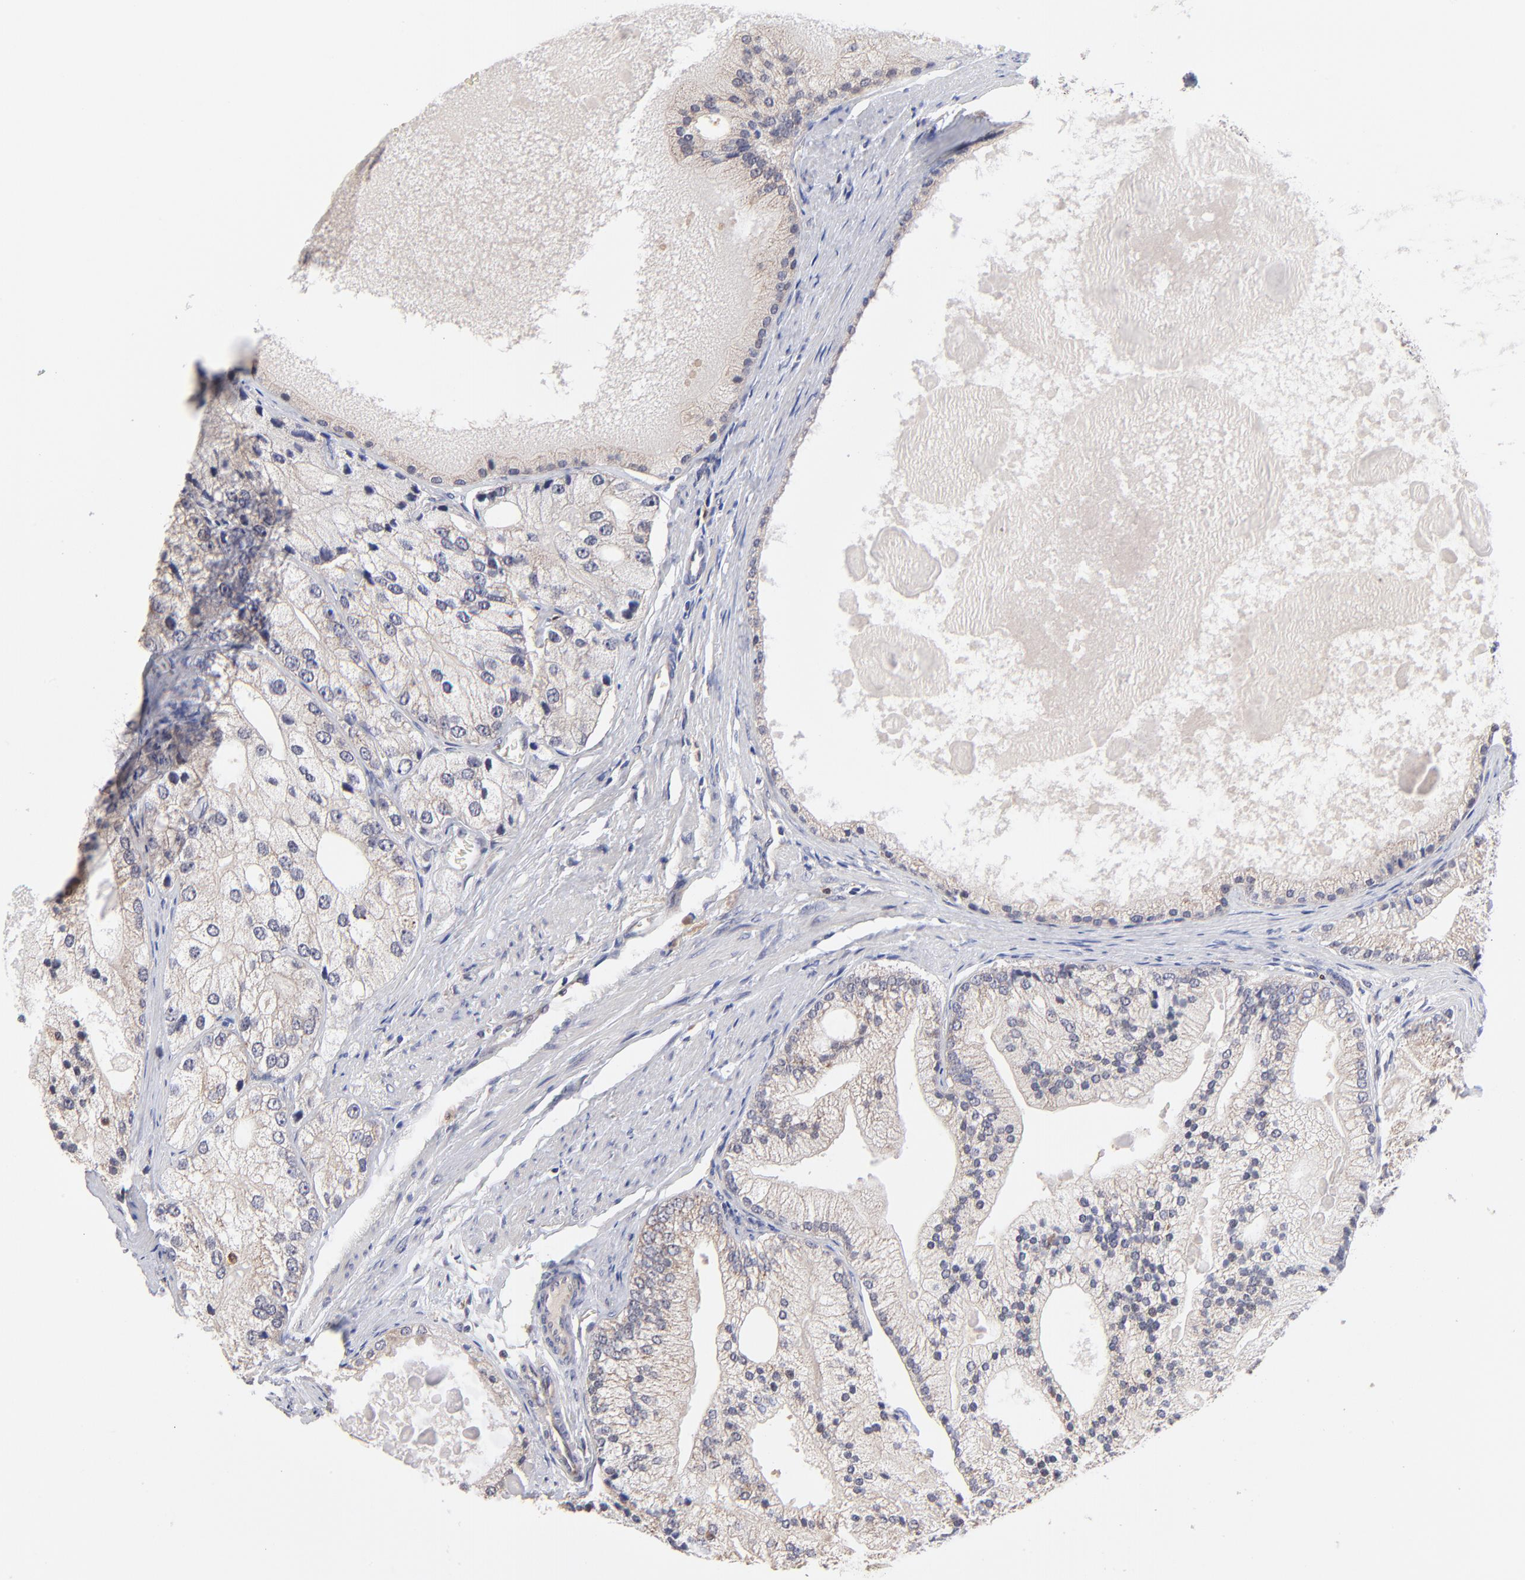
{"staining": {"intensity": "negative", "quantity": "none", "location": "none"}, "tissue": "prostate cancer", "cell_type": "Tumor cells", "image_type": "cancer", "snomed": [{"axis": "morphology", "description": "Adenocarcinoma, Low grade"}, {"axis": "topography", "description": "Prostate"}], "caption": "A micrograph of human prostate cancer (adenocarcinoma (low-grade)) is negative for staining in tumor cells.", "gene": "FBXL12", "patient": {"sex": "male", "age": 69}}